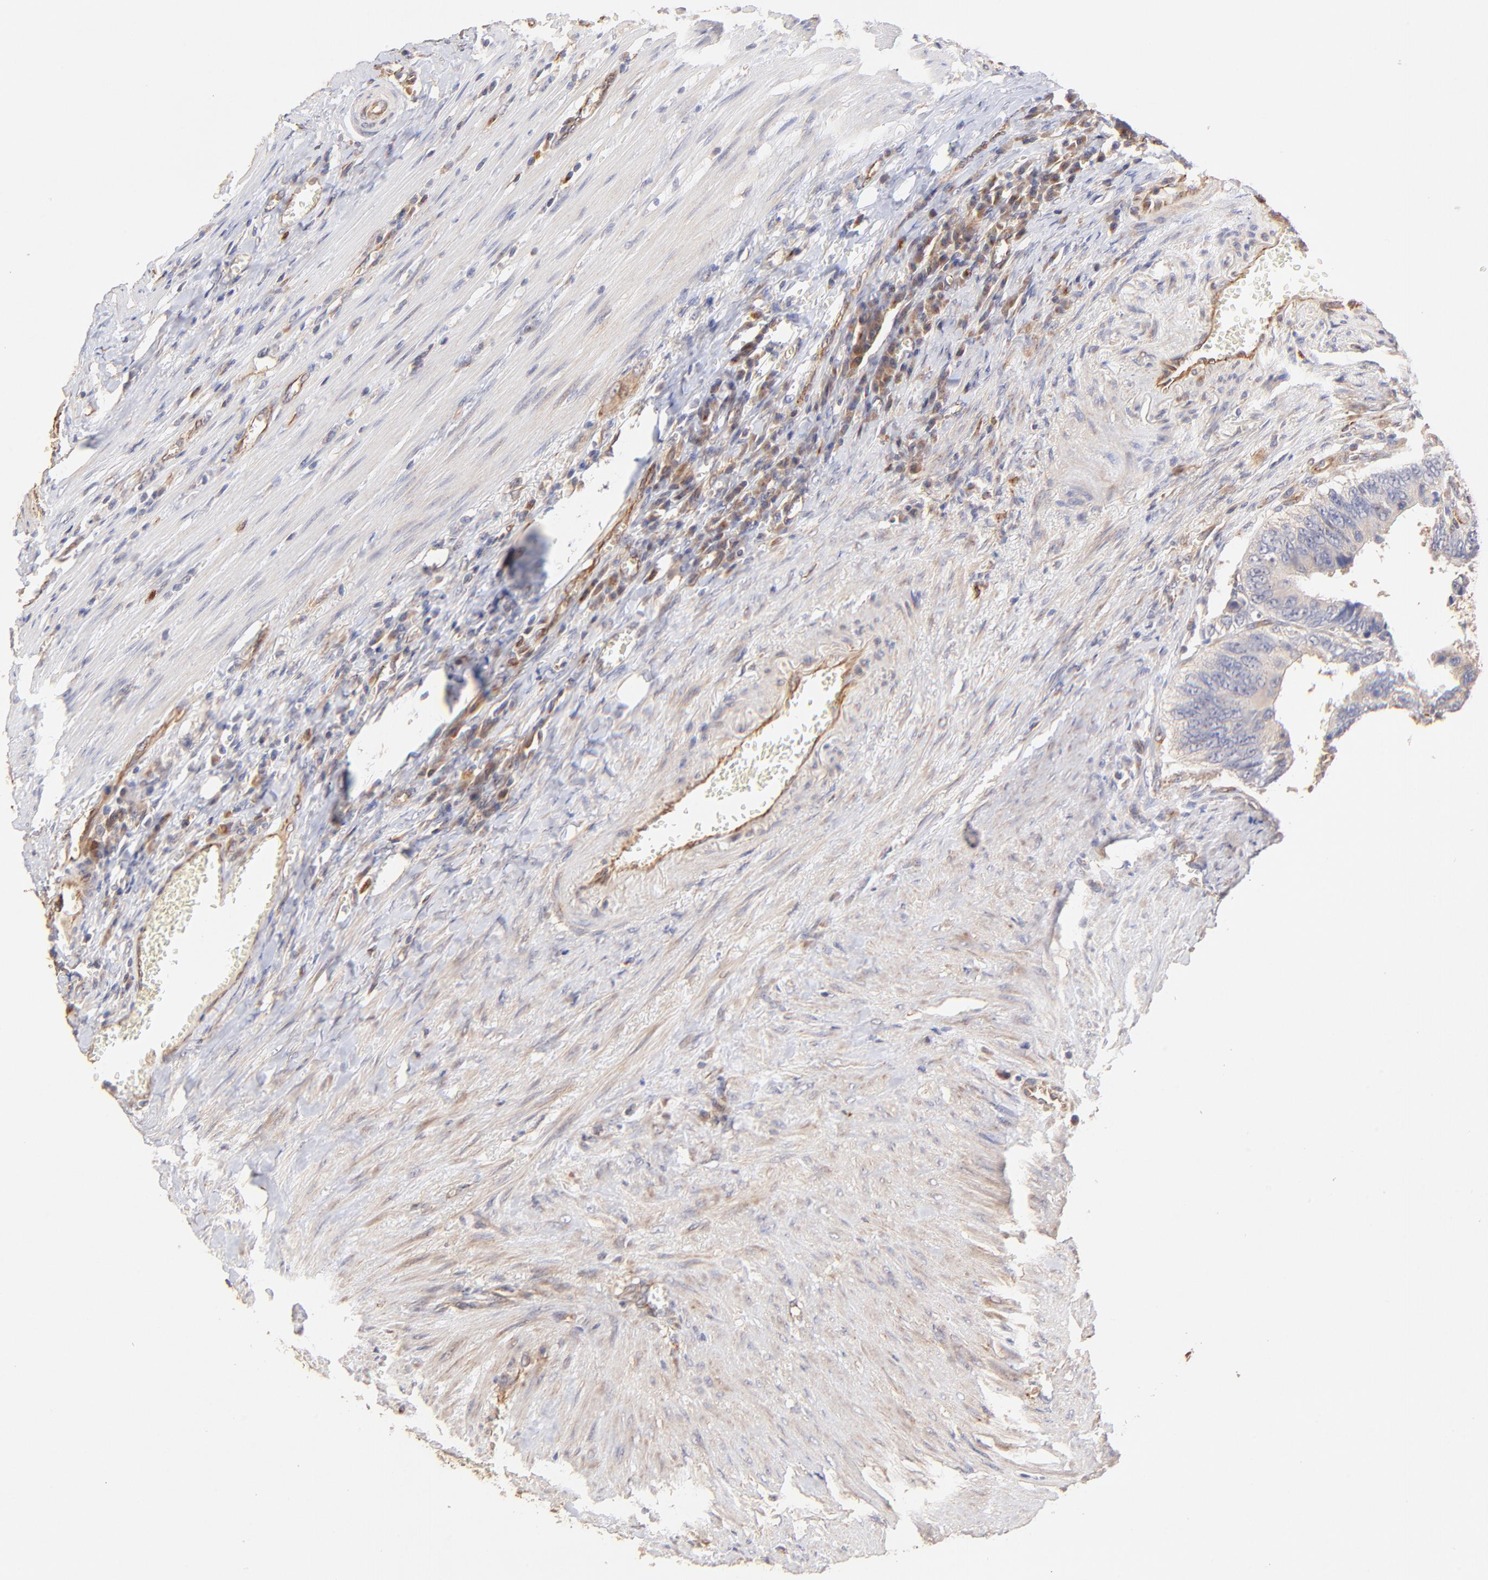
{"staining": {"intensity": "weak", "quantity": ">75%", "location": "cytoplasmic/membranous"}, "tissue": "colorectal cancer", "cell_type": "Tumor cells", "image_type": "cancer", "snomed": [{"axis": "morphology", "description": "Adenocarcinoma, NOS"}, {"axis": "topography", "description": "Colon"}], "caption": "Colorectal adenocarcinoma was stained to show a protein in brown. There is low levels of weak cytoplasmic/membranous positivity in about >75% of tumor cells.", "gene": "TNFAIP3", "patient": {"sex": "male", "age": 72}}